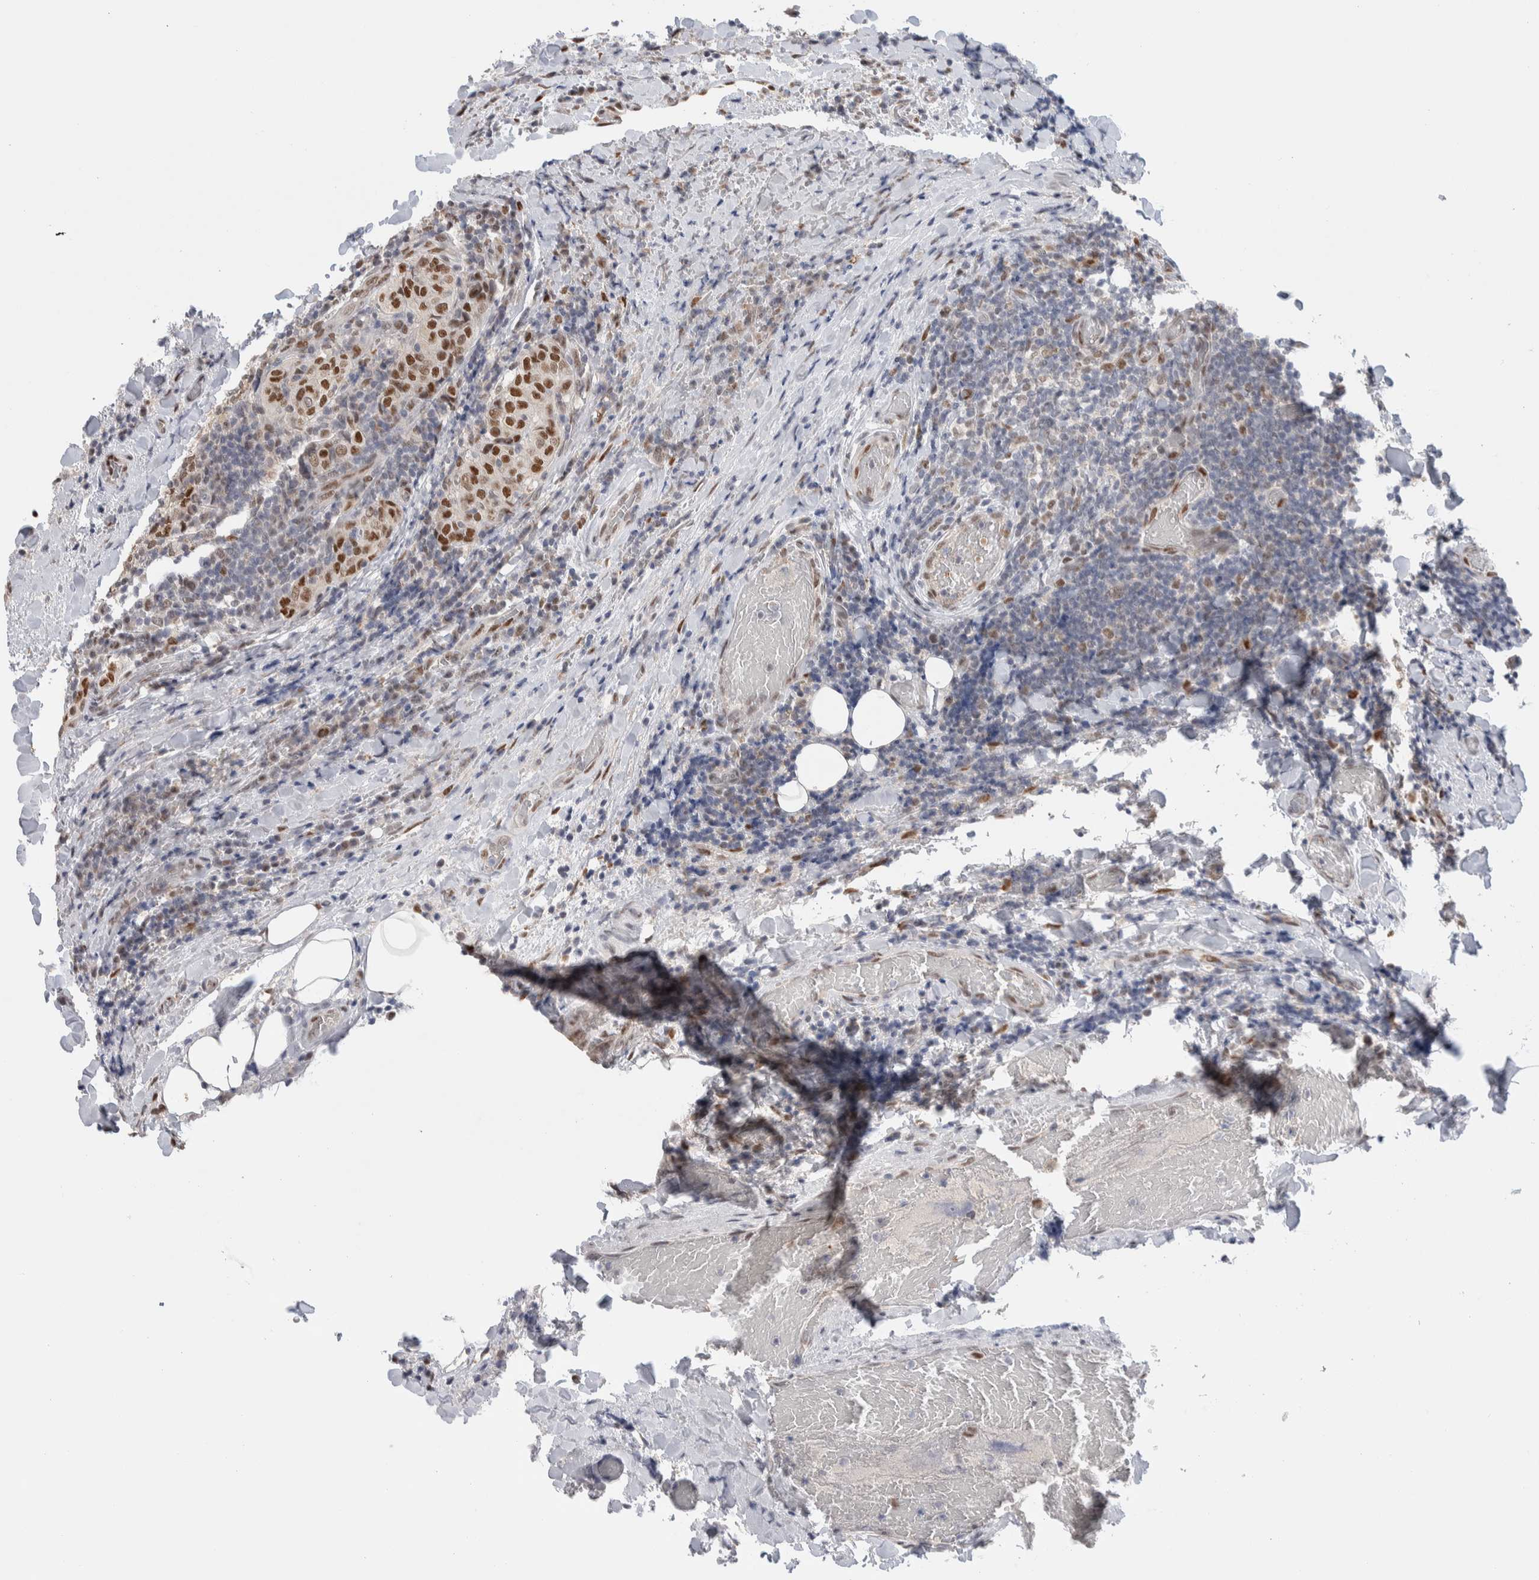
{"staining": {"intensity": "strong", "quantity": ">75%", "location": "nuclear"}, "tissue": "thyroid cancer", "cell_type": "Tumor cells", "image_type": "cancer", "snomed": [{"axis": "morphology", "description": "Normal tissue, NOS"}, {"axis": "morphology", "description": "Papillary adenocarcinoma, NOS"}, {"axis": "topography", "description": "Thyroid gland"}], "caption": "Strong nuclear staining is seen in about >75% of tumor cells in papillary adenocarcinoma (thyroid). (brown staining indicates protein expression, while blue staining denotes nuclei).", "gene": "PRMT1", "patient": {"sex": "female", "age": 30}}